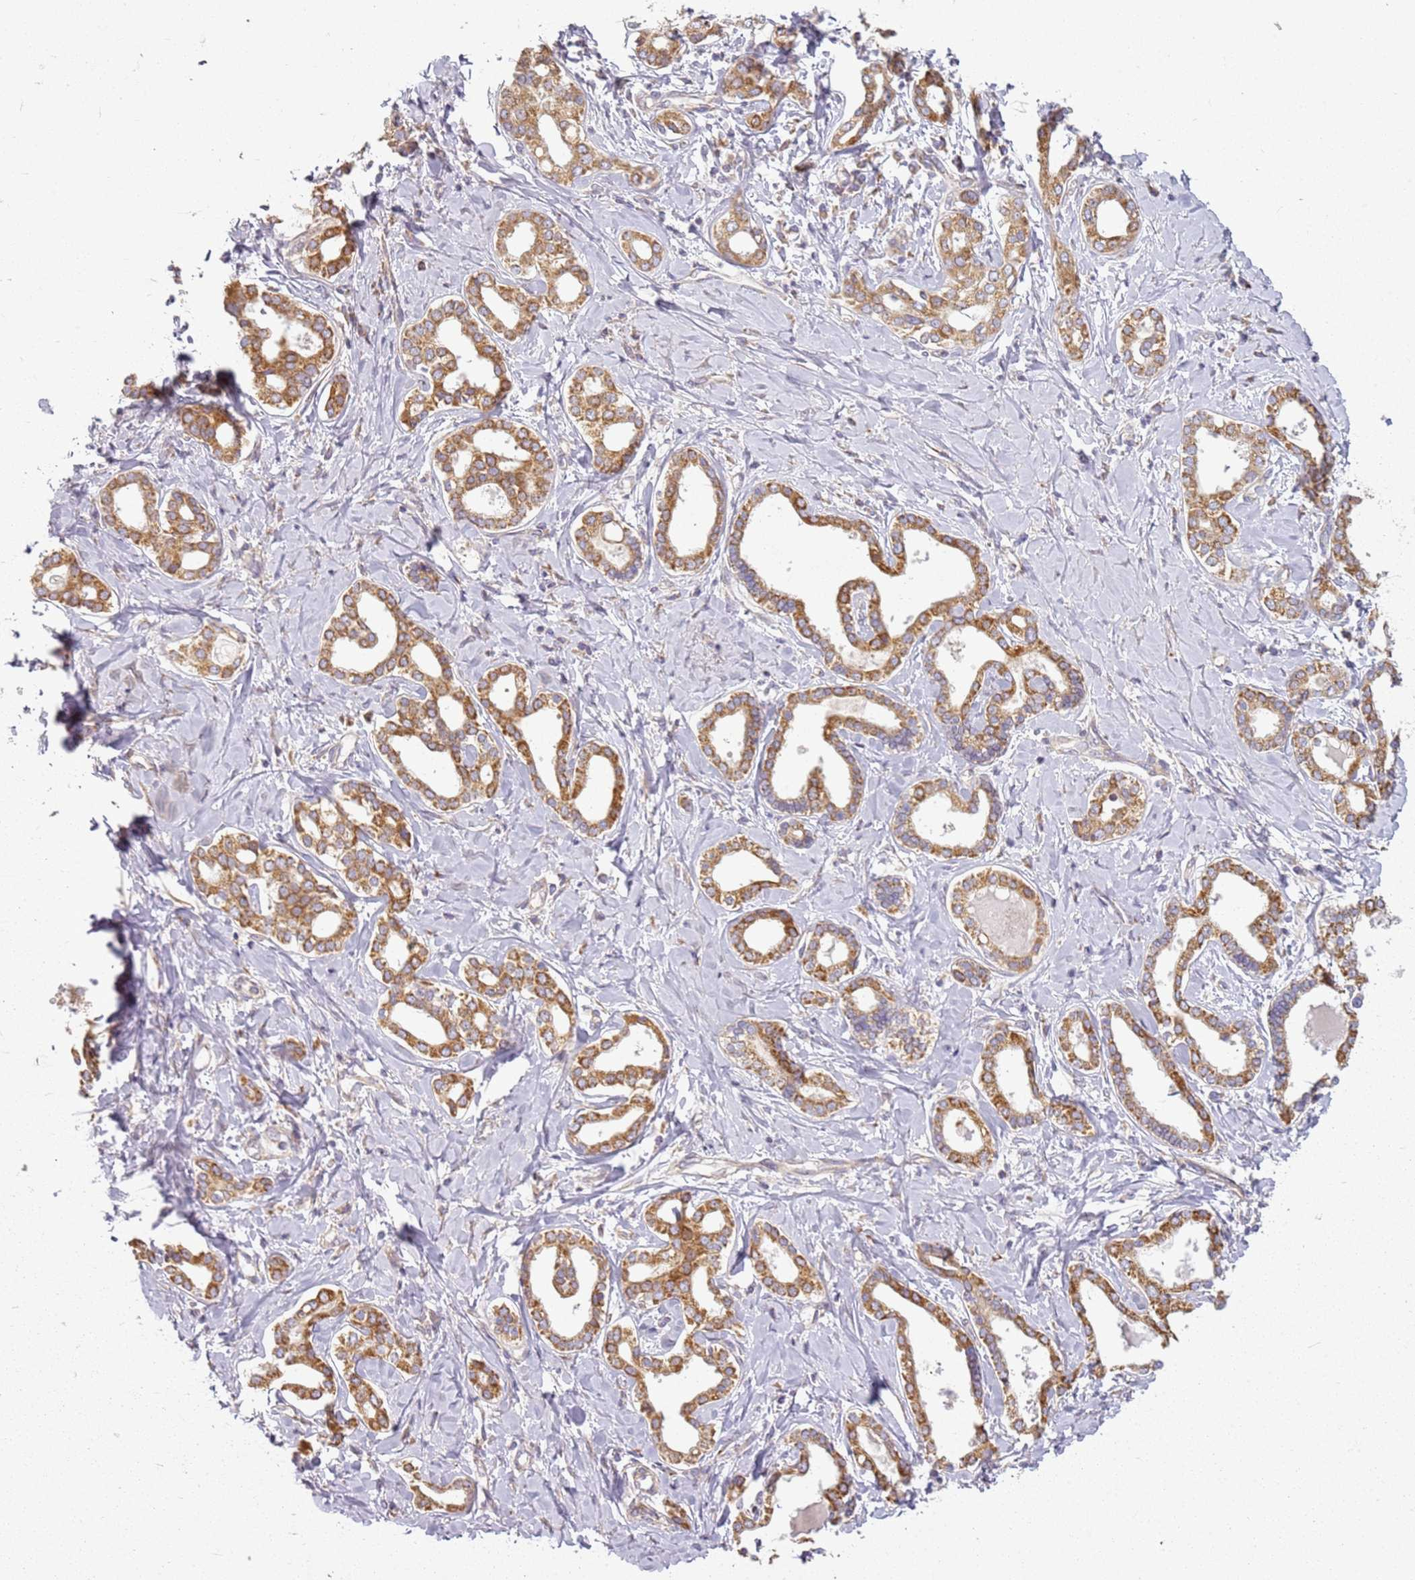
{"staining": {"intensity": "moderate", "quantity": ">75%", "location": "cytoplasmic/membranous"}, "tissue": "liver cancer", "cell_type": "Tumor cells", "image_type": "cancer", "snomed": [{"axis": "morphology", "description": "Cholangiocarcinoma"}, {"axis": "topography", "description": "Liver"}], "caption": "Immunohistochemical staining of human liver cancer shows moderate cytoplasmic/membranous protein staining in about >75% of tumor cells.", "gene": "TMEM200C", "patient": {"sex": "female", "age": 77}}